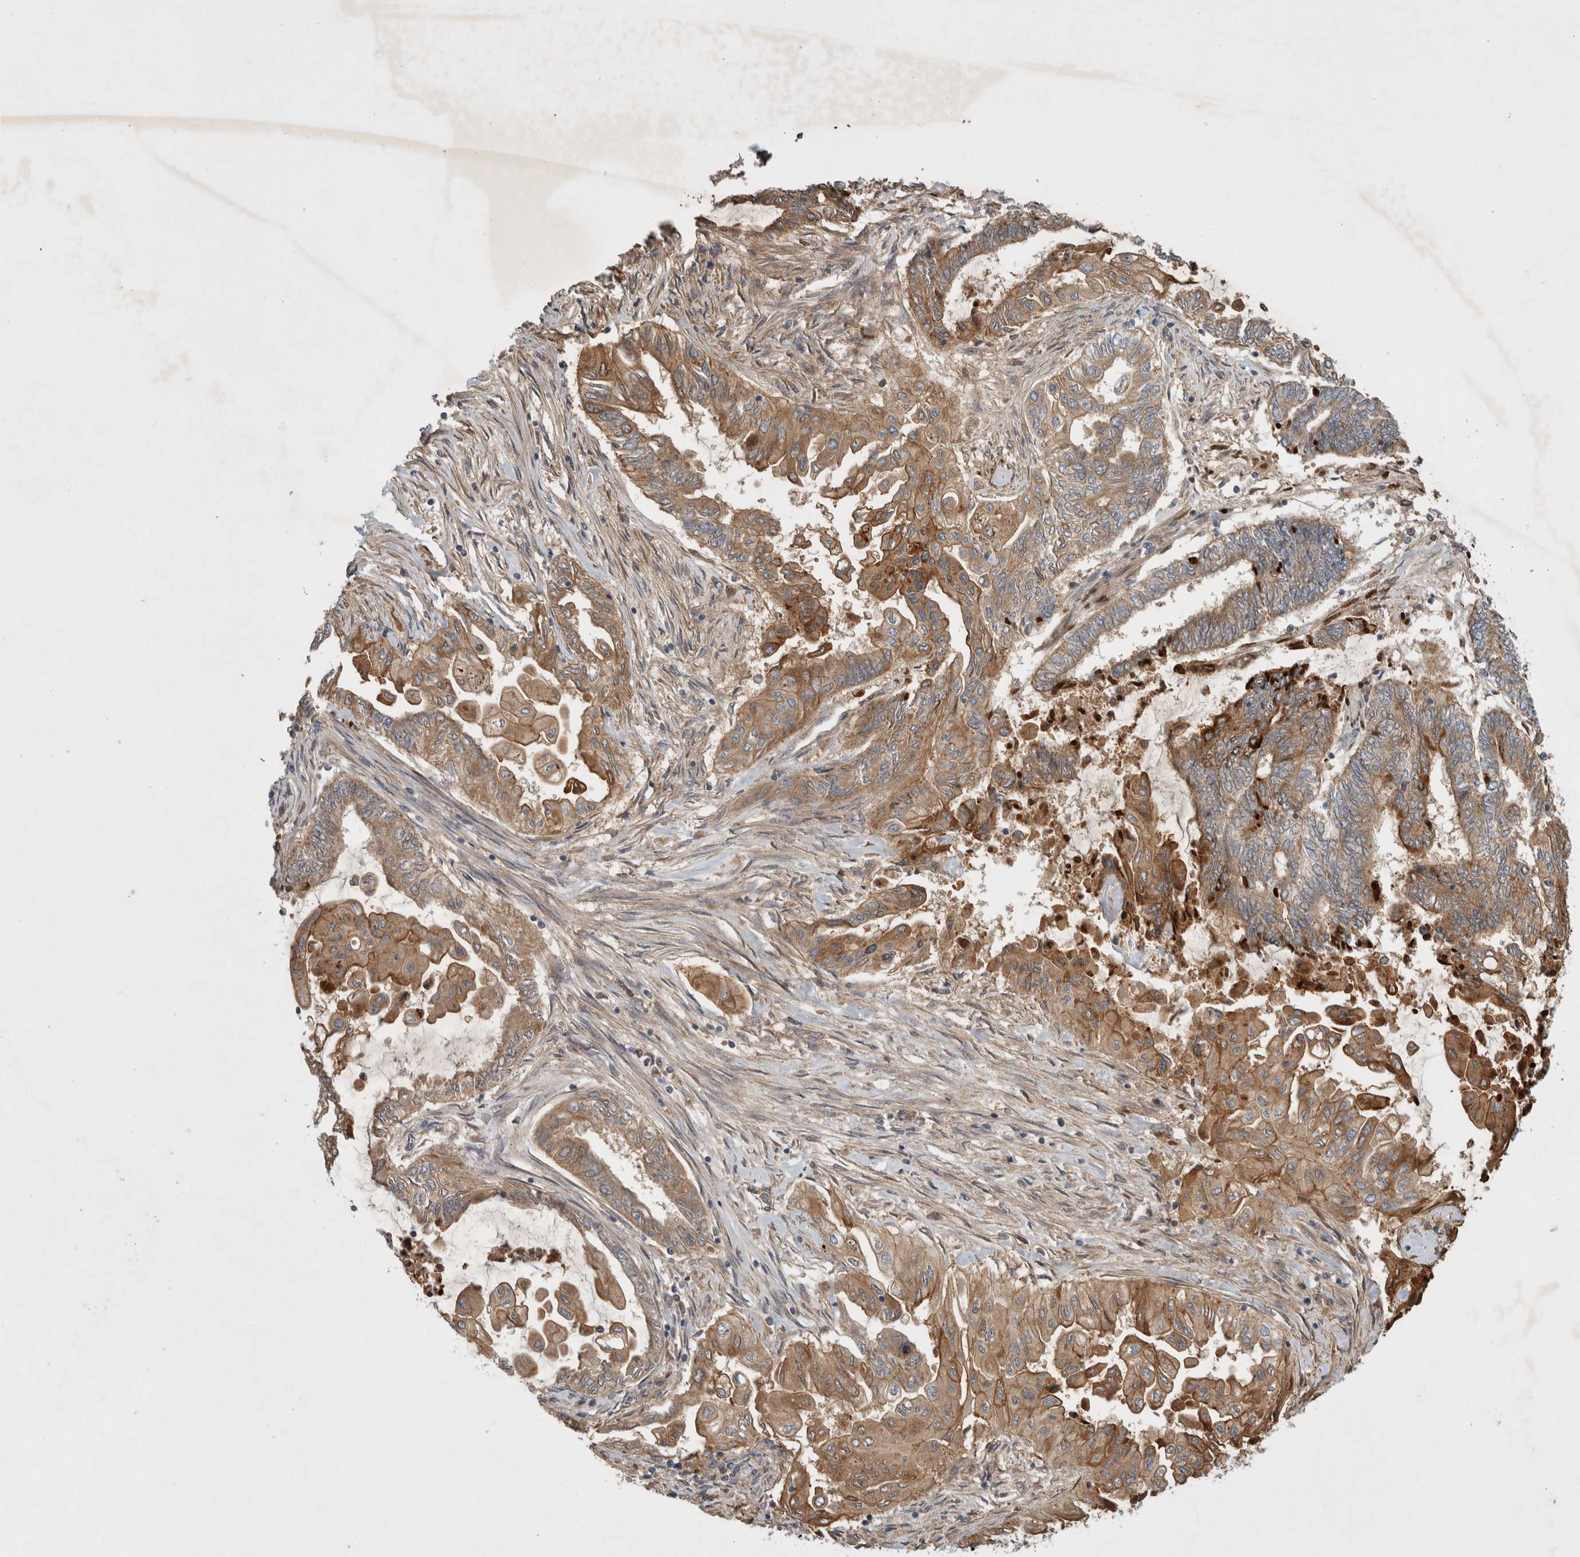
{"staining": {"intensity": "moderate", "quantity": "25%-75%", "location": "cytoplasmic/membranous"}, "tissue": "endometrial cancer", "cell_type": "Tumor cells", "image_type": "cancer", "snomed": [{"axis": "morphology", "description": "Adenocarcinoma, NOS"}, {"axis": "topography", "description": "Uterus"}, {"axis": "topography", "description": "Endometrium"}], "caption": "Protein analysis of endometrial cancer tissue exhibits moderate cytoplasmic/membranous staining in approximately 25%-75% of tumor cells.", "gene": "SERAC1", "patient": {"sex": "female", "age": 70}}